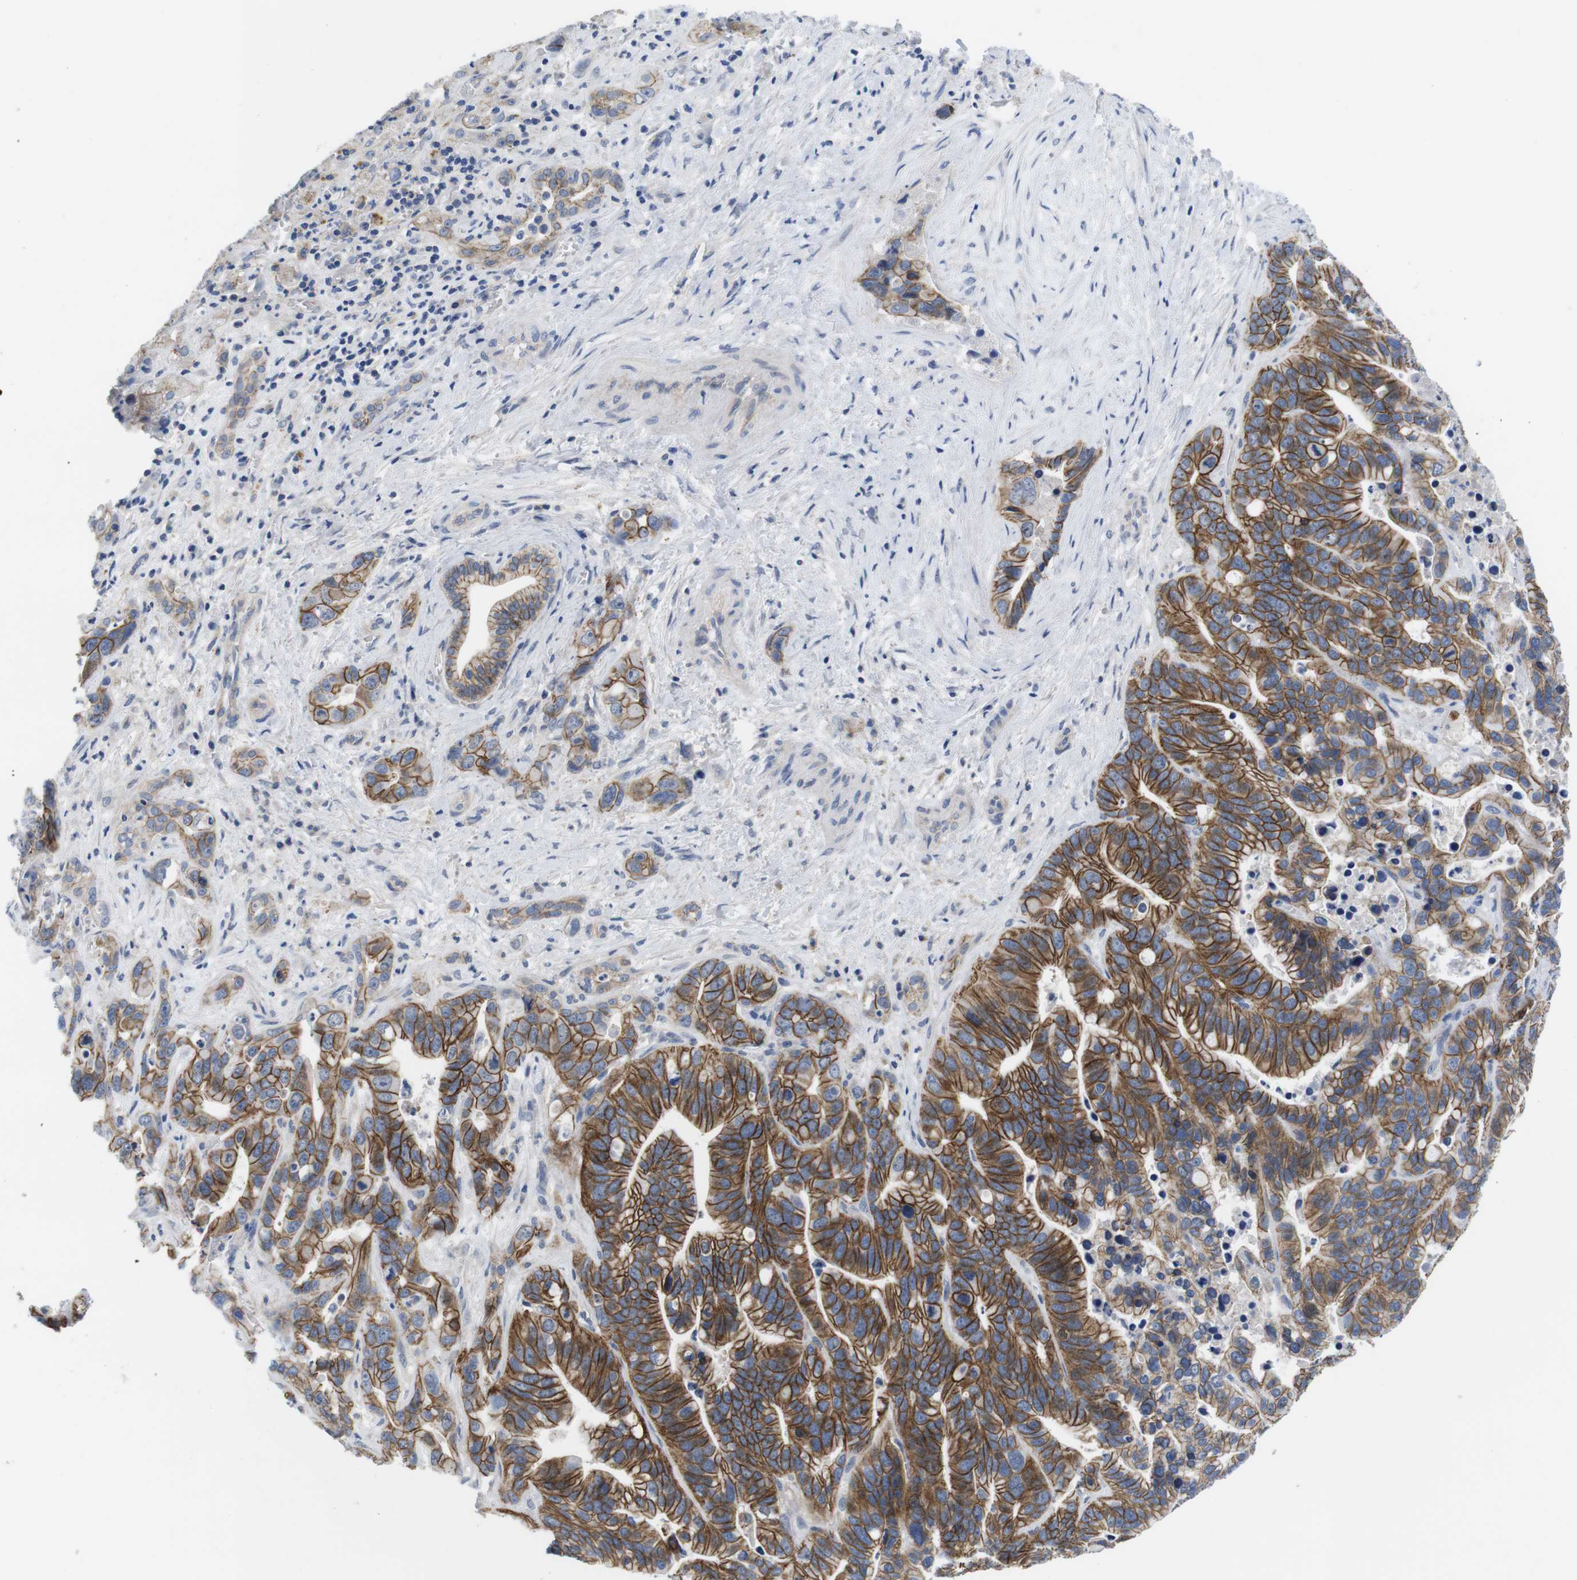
{"staining": {"intensity": "moderate", "quantity": ">75%", "location": "cytoplasmic/membranous"}, "tissue": "liver cancer", "cell_type": "Tumor cells", "image_type": "cancer", "snomed": [{"axis": "morphology", "description": "Cholangiocarcinoma"}, {"axis": "topography", "description": "Liver"}], "caption": "There is medium levels of moderate cytoplasmic/membranous positivity in tumor cells of cholangiocarcinoma (liver), as demonstrated by immunohistochemical staining (brown color).", "gene": "SCRIB", "patient": {"sex": "female", "age": 65}}